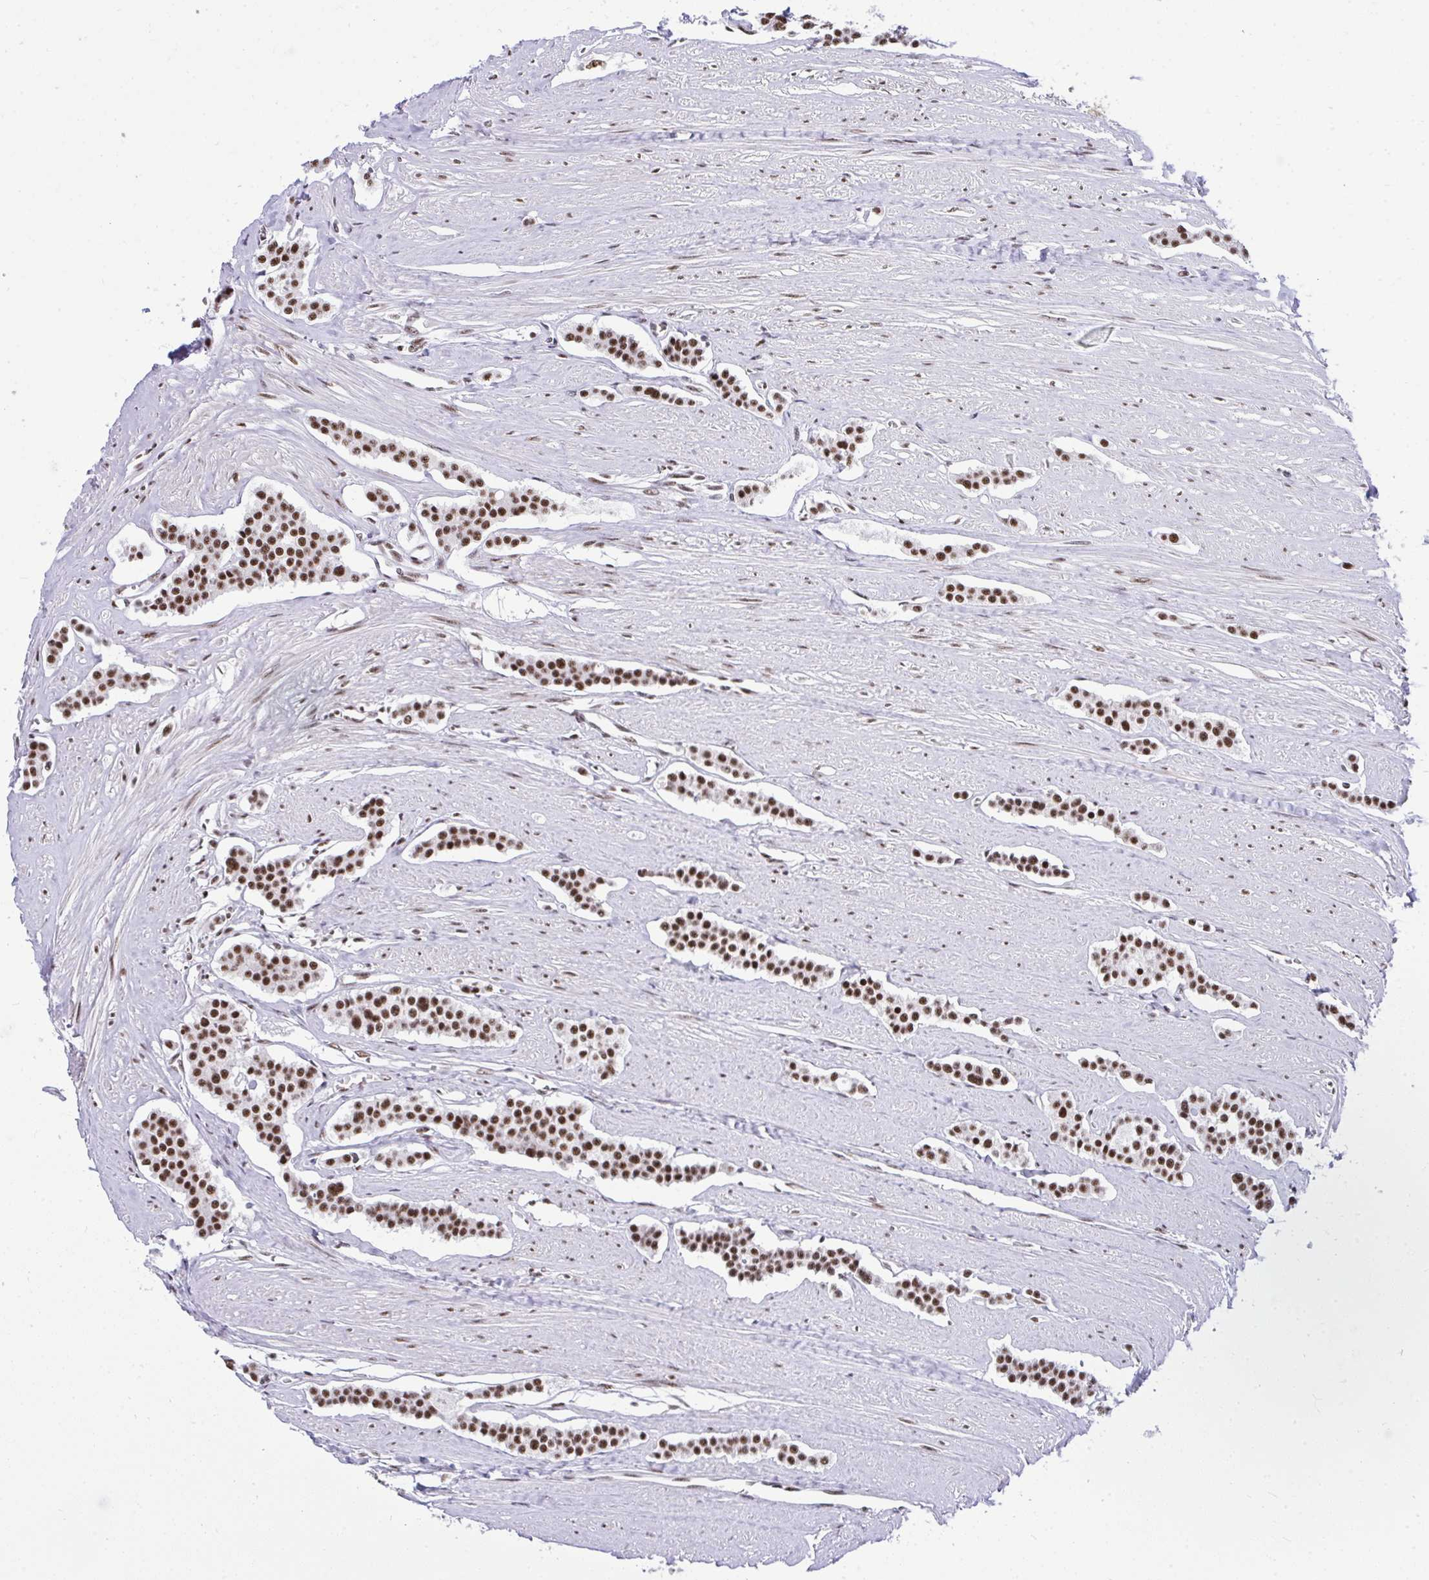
{"staining": {"intensity": "moderate", "quantity": ">75%", "location": "nuclear"}, "tissue": "carcinoid", "cell_type": "Tumor cells", "image_type": "cancer", "snomed": [{"axis": "morphology", "description": "Carcinoid, malignant, NOS"}, {"axis": "topography", "description": "Small intestine"}], "caption": "Human malignant carcinoid stained with a protein marker exhibits moderate staining in tumor cells.", "gene": "PRPF19", "patient": {"sex": "male", "age": 60}}